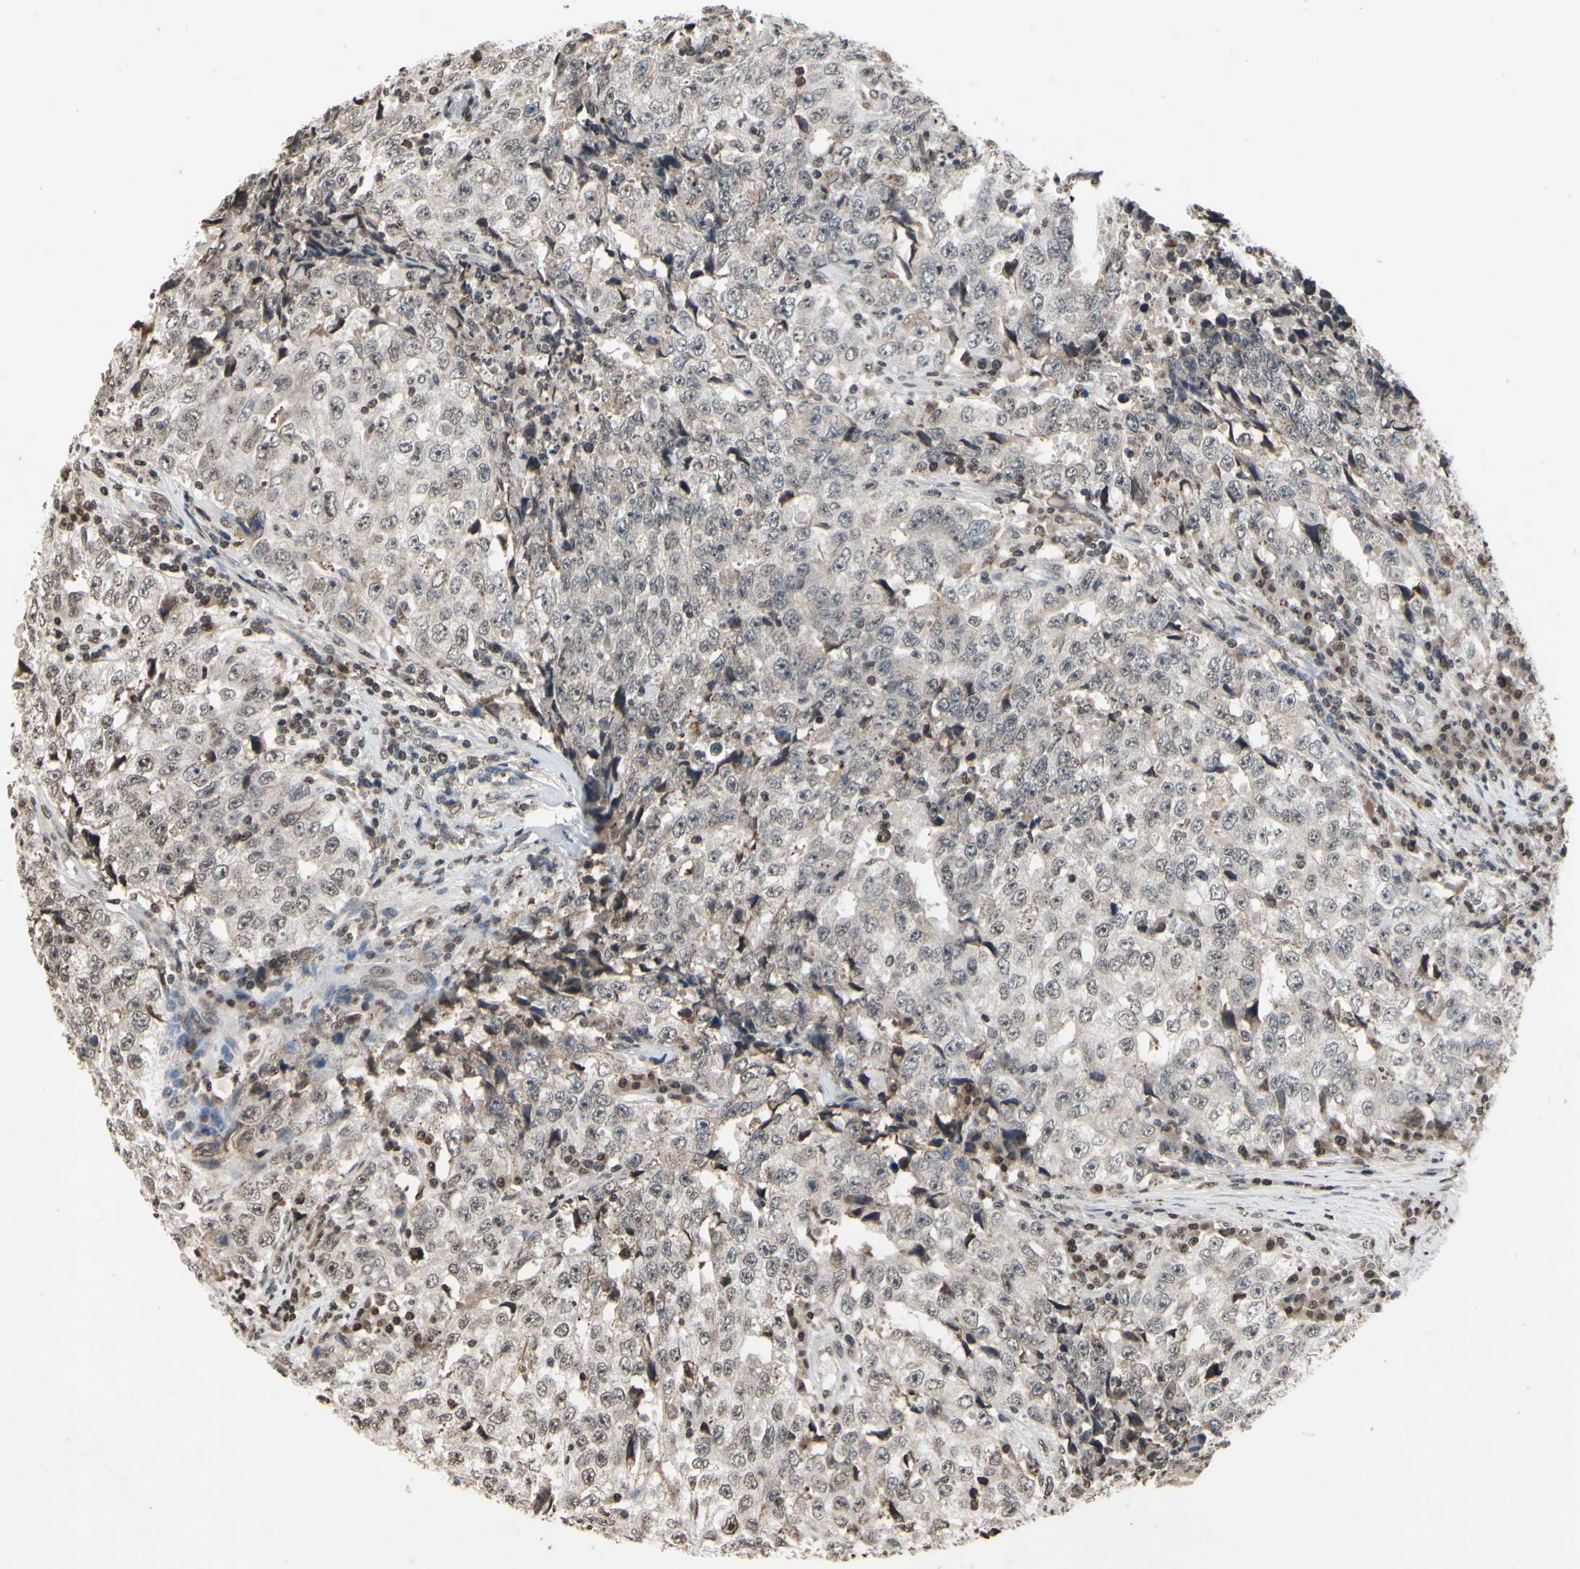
{"staining": {"intensity": "weak", "quantity": "<25%", "location": "nuclear"}, "tissue": "testis cancer", "cell_type": "Tumor cells", "image_type": "cancer", "snomed": [{"axis": "morphology", "description": "Necrosis, NOS"}, {"axis": "morphology", "description": "Carcinoma, Embryonal, NOS"}, {"axis": "topography", "description": "Testis"}], "caption": "The image exhibits no significant positivity in tumor cells of testis embryonal carcinoma. The staining is performed using DAB brown chromogen with nuclei counter-stained in using hematoxylin.", "gene": "HIPK2", "patient": {"sex": "male", "age": 19}}